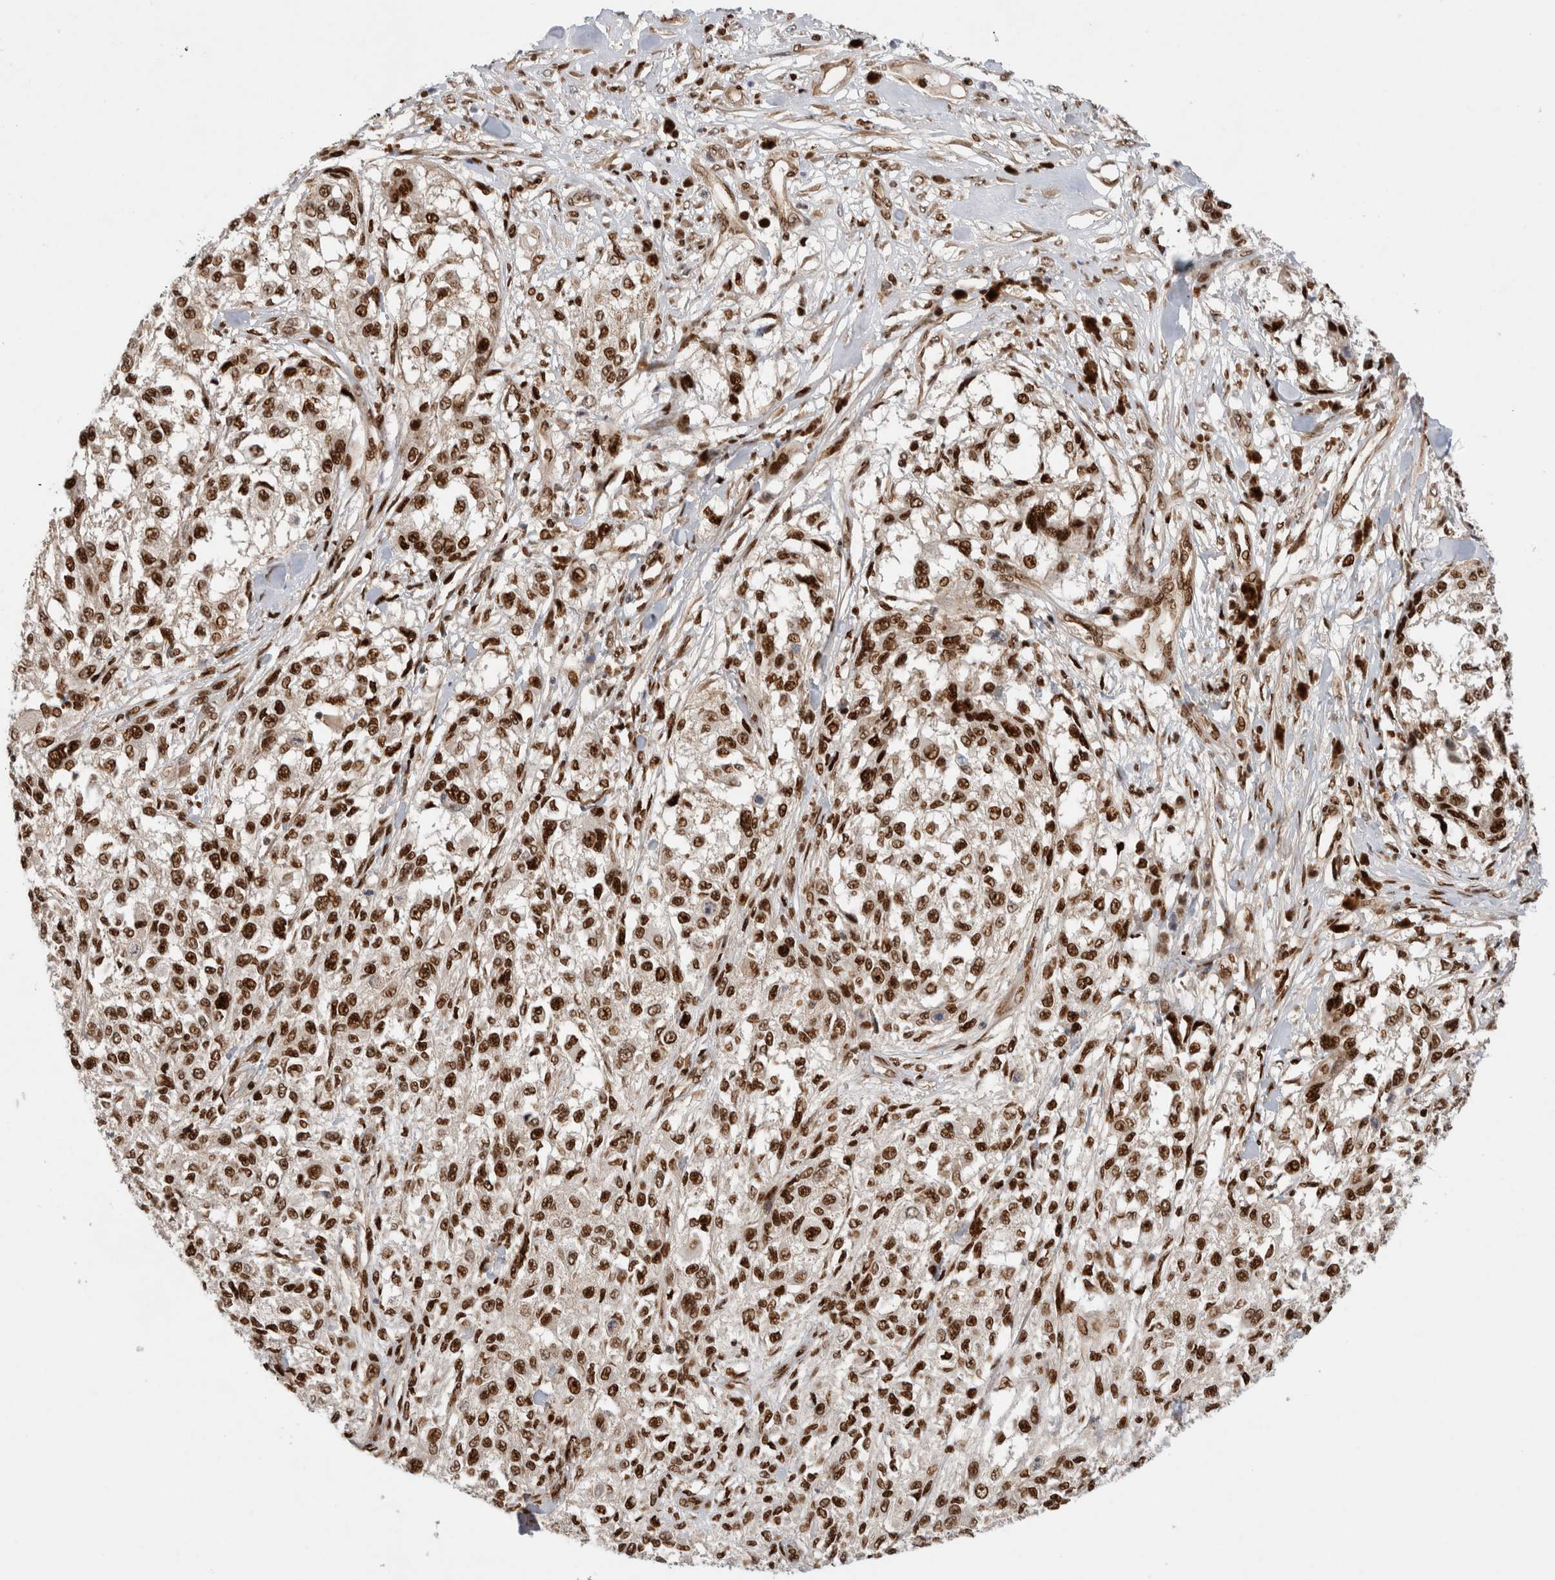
{"staining": {"intensity": "strong", "quantity": ">75%", "location": "nuclear"}, "tissue": "melanoma", "cell_type": "Tumor cells", "image_type": "cancer", "snomed": [{"axis": "morphology", "description": "Necrosis, NOS"}, {"axis": "morphology", "description": "Malignant melanoma, NOS"}, {"axis": "topography", "description": "Skin"}], "caption": "An IHC histopathology image of neoplastic tissue is shown. Protein staining in brown highlights strong nuclear positivity in melanoma within tumor cells.", "gene": "TCF4", "patient": {"sex": "female", "age": 87}}